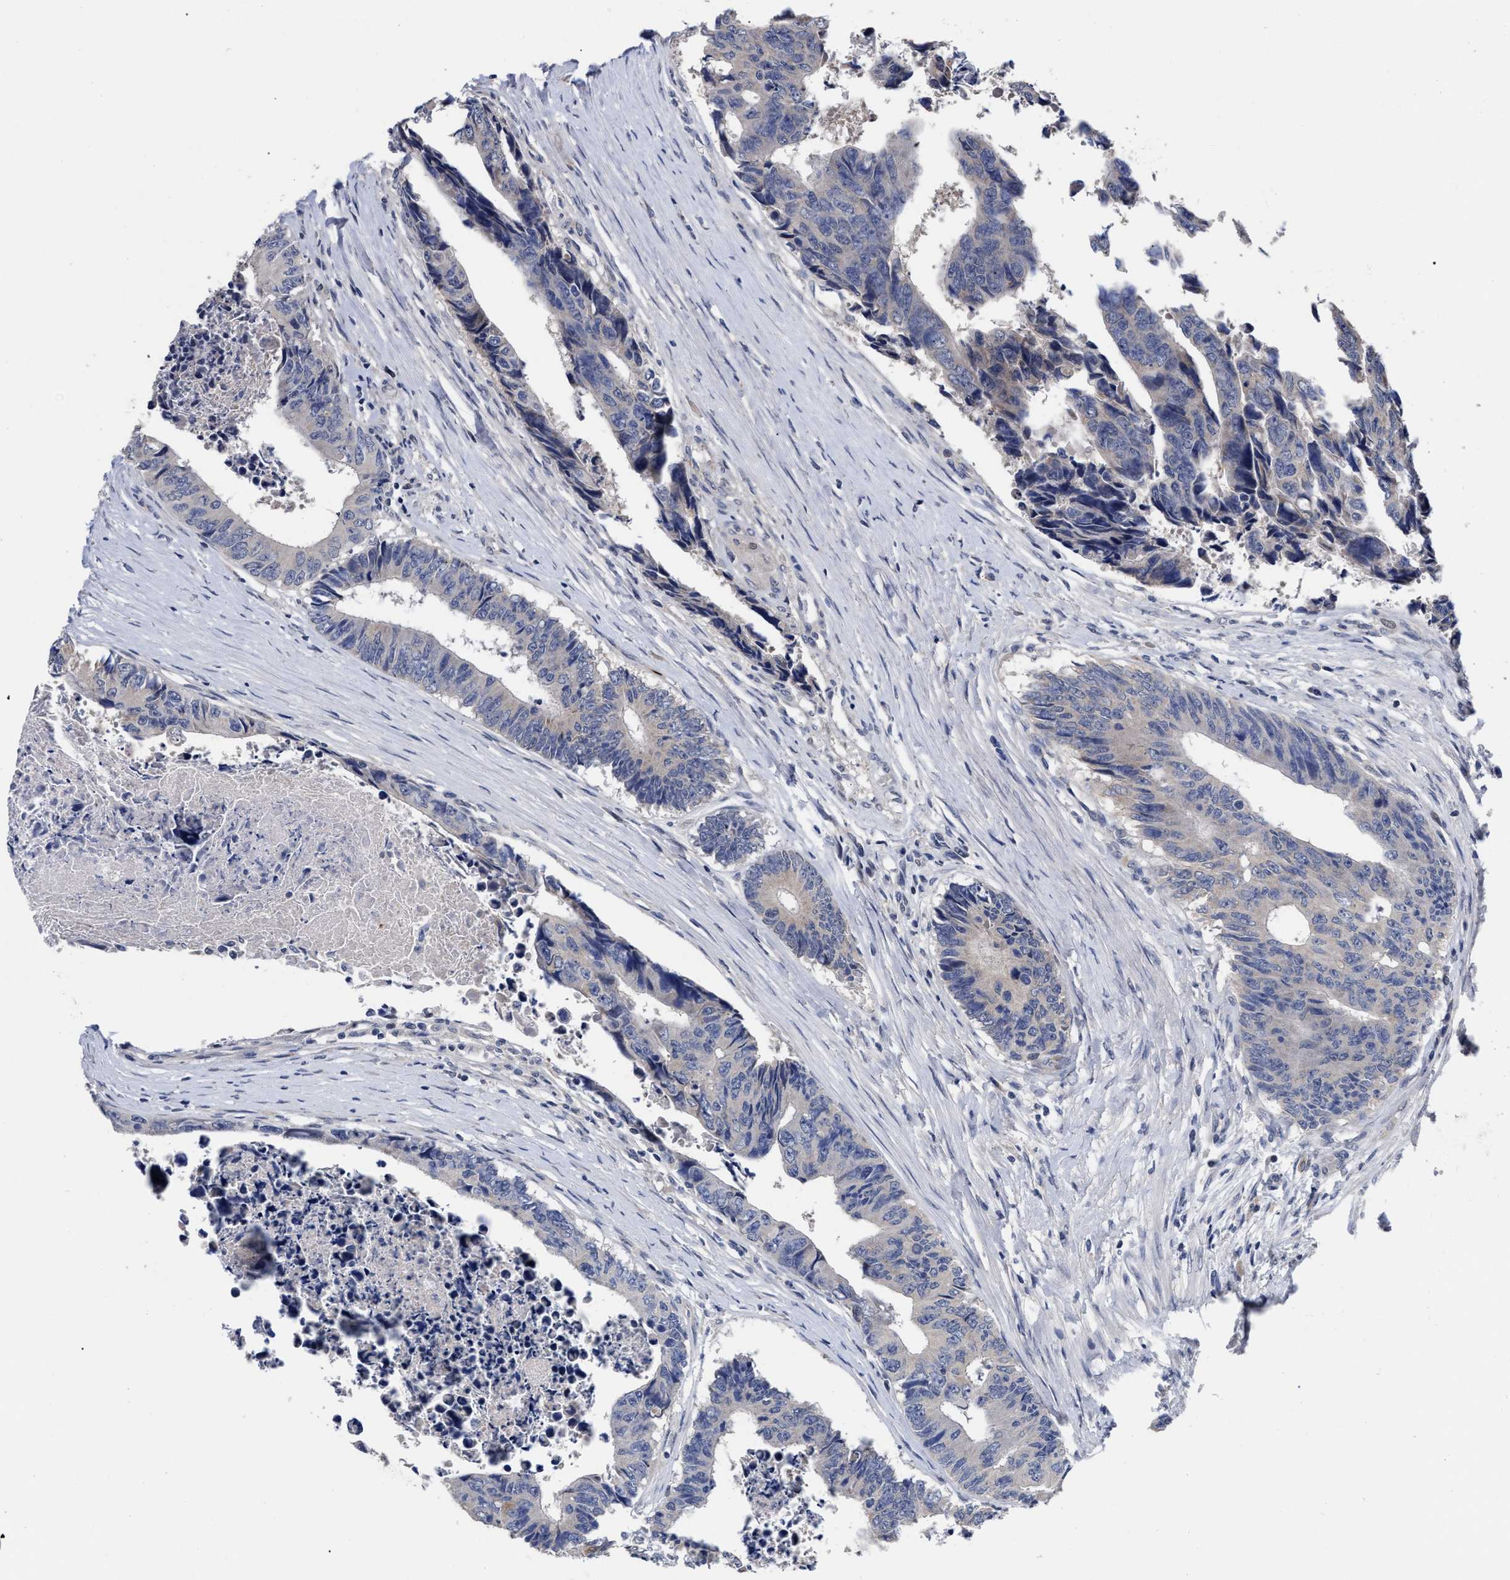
{"staining": {"intensity": "negative", "quantity": "none", "location": "none"}, "tissue": "colorectal cancer", "cell_type": "Tumor cells", "image_type": "cancer", "snomed": [{"axis": "morphology", "description": "Adenocarcinoma, NOS"}, {"axis": "topography", "description": "Rectum"}], "caption": "IHC micrograph of human adenocarcinoma (colorectal) stained for a protein (brown), which shows no staining in tumor cells.", "gene": "CCN5", "patient": {"sex": "male", "age": 84}}